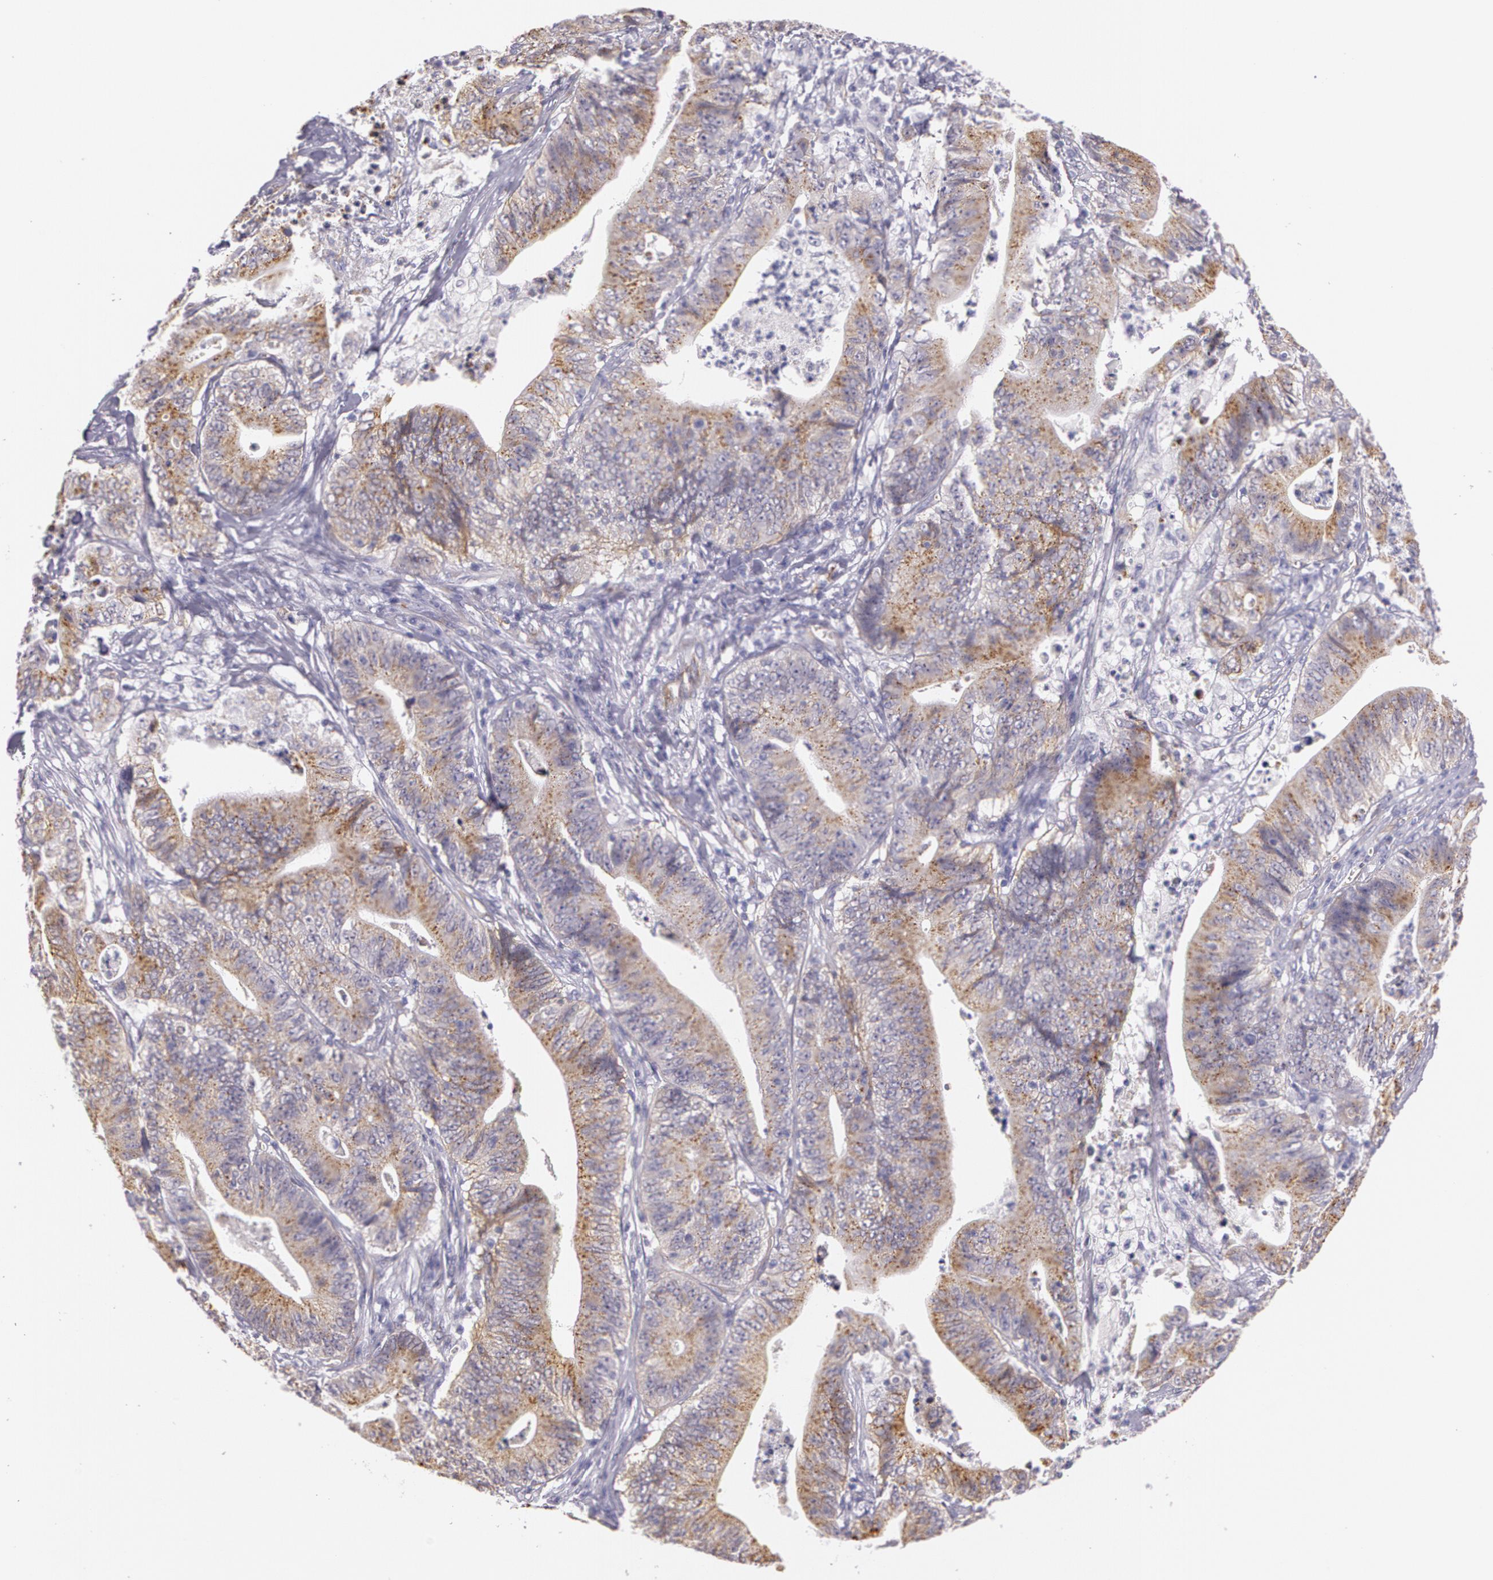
{"staining": {"intensity": "moderate", "quantity": "25%-75%", "location": "cytoplasmic/membranous"}, "tissue": "stomach cancer", "cell_type": "Tumor cells", "image_type": "cancer", "snomed": [{"axis": "morphology", "description": "Adenocarcinoma, NOS"}, {"axis": "topography", "description": "Stomach, lower"}], "caption": "Protein expression analysis of human stomach adenocarcinoma reveals moderate cytoplasmic/membranous expression in approximately 25%-75% of tumor cells.", "gene": "APP", "patient": {"sex": "female", "age": 86}}